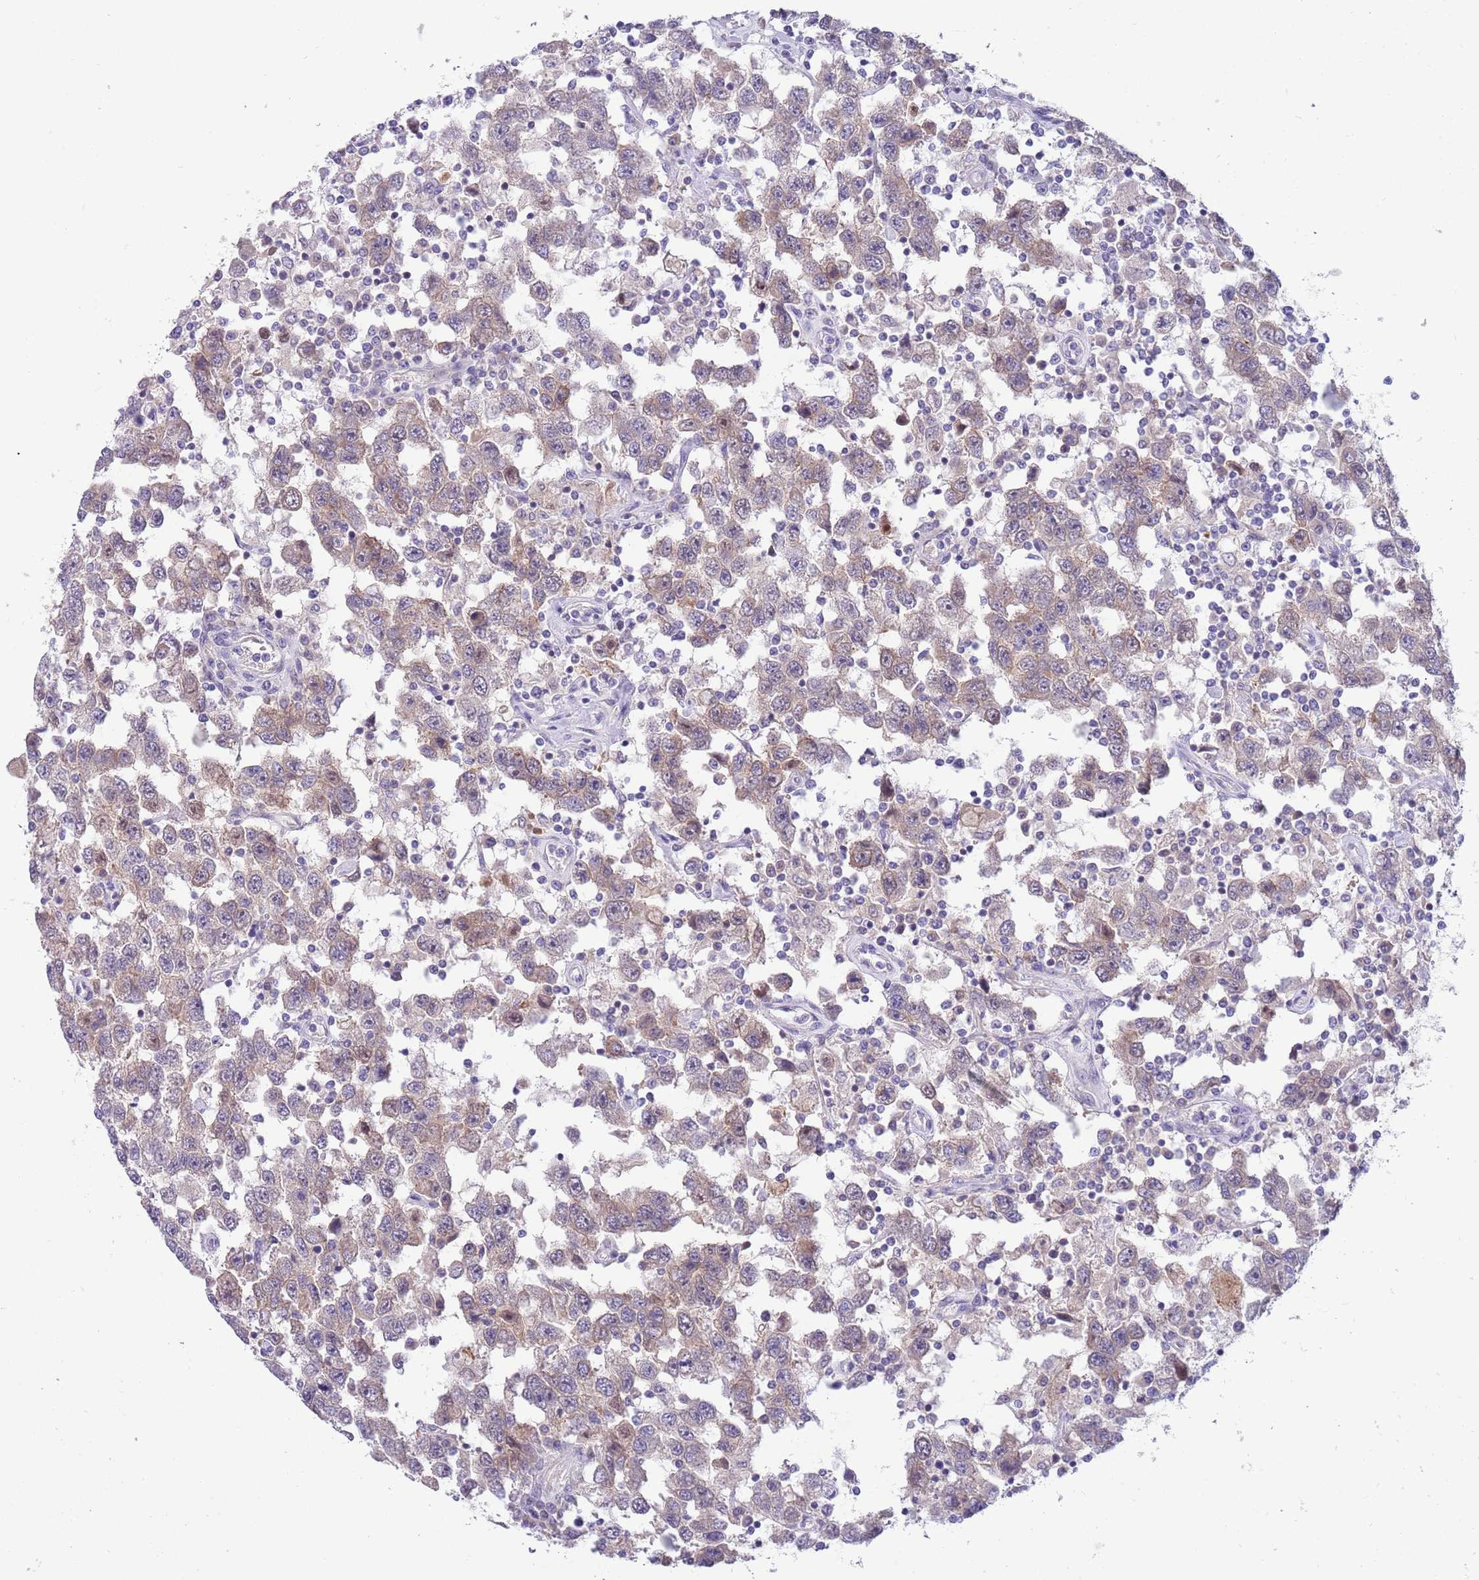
{"staining": {"intensity": "weak", "quantity": ">75%", "location": "cytoplasmic/membranous,nuclear"}, "tissue": "testis cancer", "cell_type": "Tumor cells", "image_type": "cancer", "snomed": [{"axis": "morphology", "description": "Seminoma, NOS"}, {"axis": "topography", "description": "Testis"}], "caption": "IHC histopathology image of testis cancer (seminoma) stained for a protein (brown), which shows low levels of weak cytoplasmic/membranous and nuclear positivity in approximately >75% of tumor cells.", "gene": "DDHD1", "patient": {"sex": "male", "age": 41}}